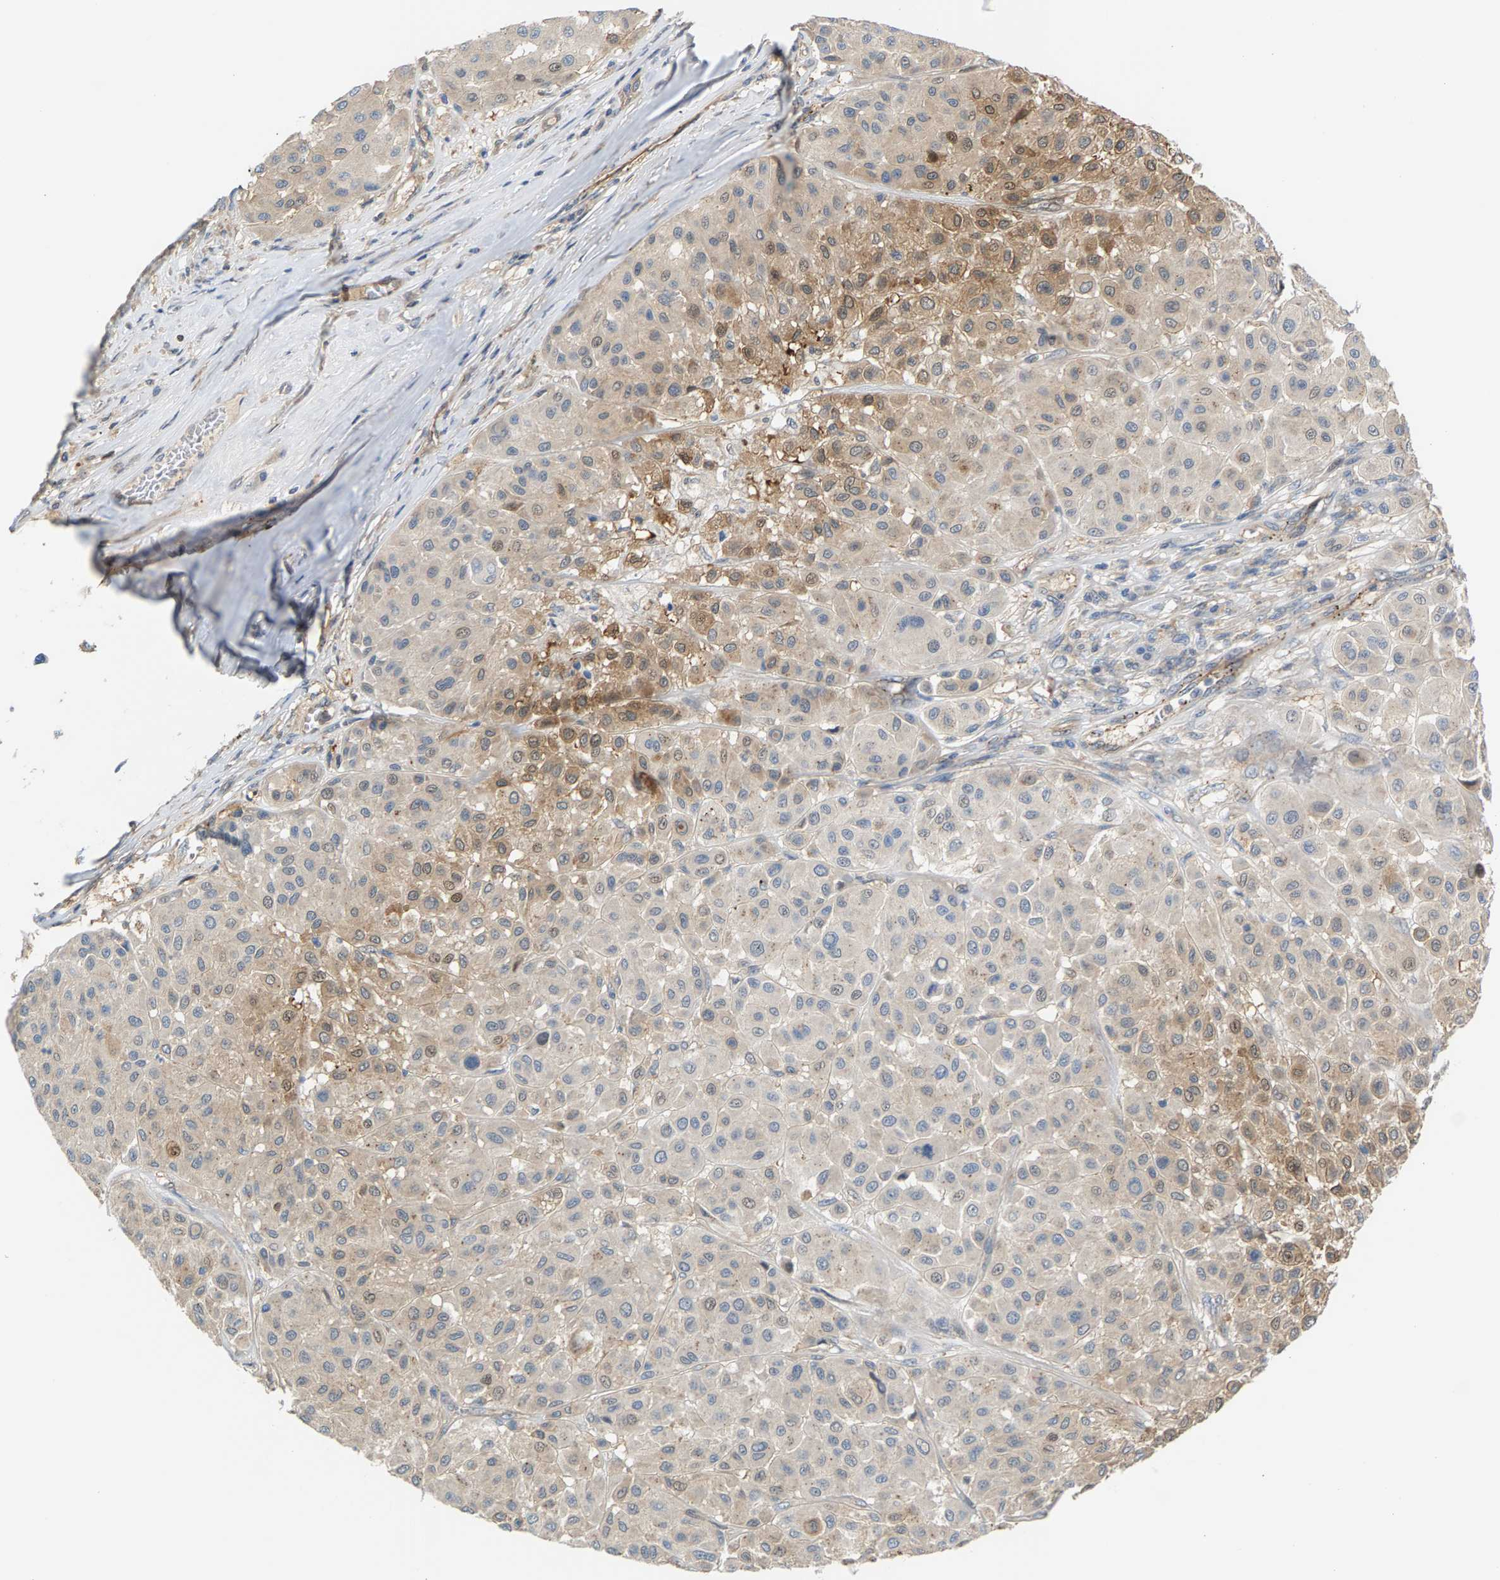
{"staining": {"intensity": "weak", "quantity": "25%-75%", "location": "cytoplasmic/membranous,nuclear"}, "tissue": "melanoma", "cell_type": "Tumor cells", "image_type": "cancer", "snomed": [{"axis": "morphology", "description": "Malignant melanoma, Metastatic site"}, {"axis": "topography", "description": "Soft tissue"}], "caption": "This is a photomicrograph of immunohistochemistry (IHC) staining of melanoma, which shows weak expression in the cytoplasmic/membranous and nuclear of tumor cells.", "gene": "KRTAP27-1", "patient": {"sex": "male", "age": 41}}